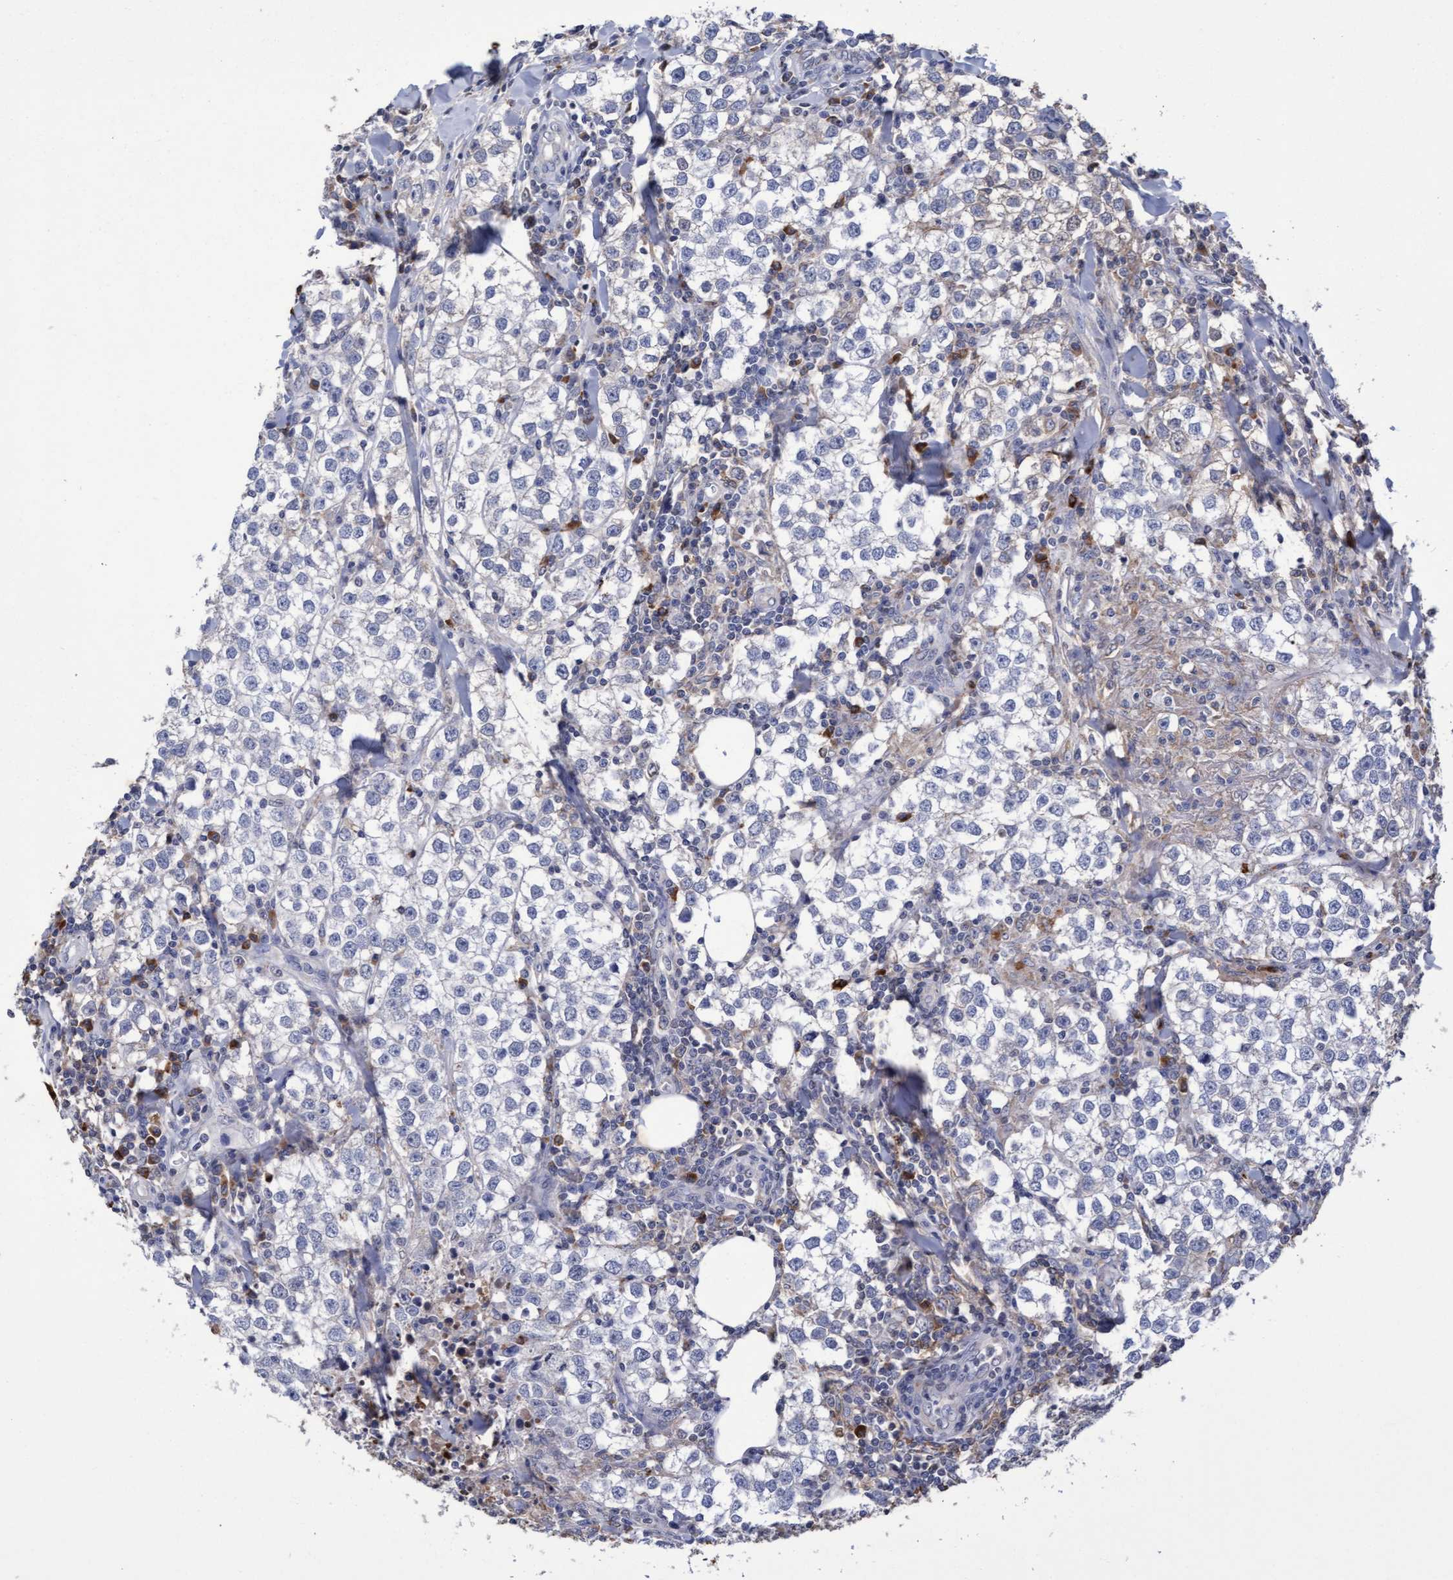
{"staining": {"intensity": "negative", "quantity": "none", "location": "none"}, "tissue": "testis cancer", "cell_type": "Tumor cells", "image_type": "cancer", "snomed": [{"axis": "morphology", "description": "Seminoma, NOS"}, {"axis": "morphology", "description": "Carcinoma, Embryonal, NOS"}, {"axis": "topography", "description": "Testis"}], "caption": "Image shows no protein staining in tumor cells of testis seminoma tissue. (Immunohistochemistry, brightfield microscopy, high magnification).", "gene": "GPR39", "patient": {"sex": "male", "age": 36}}